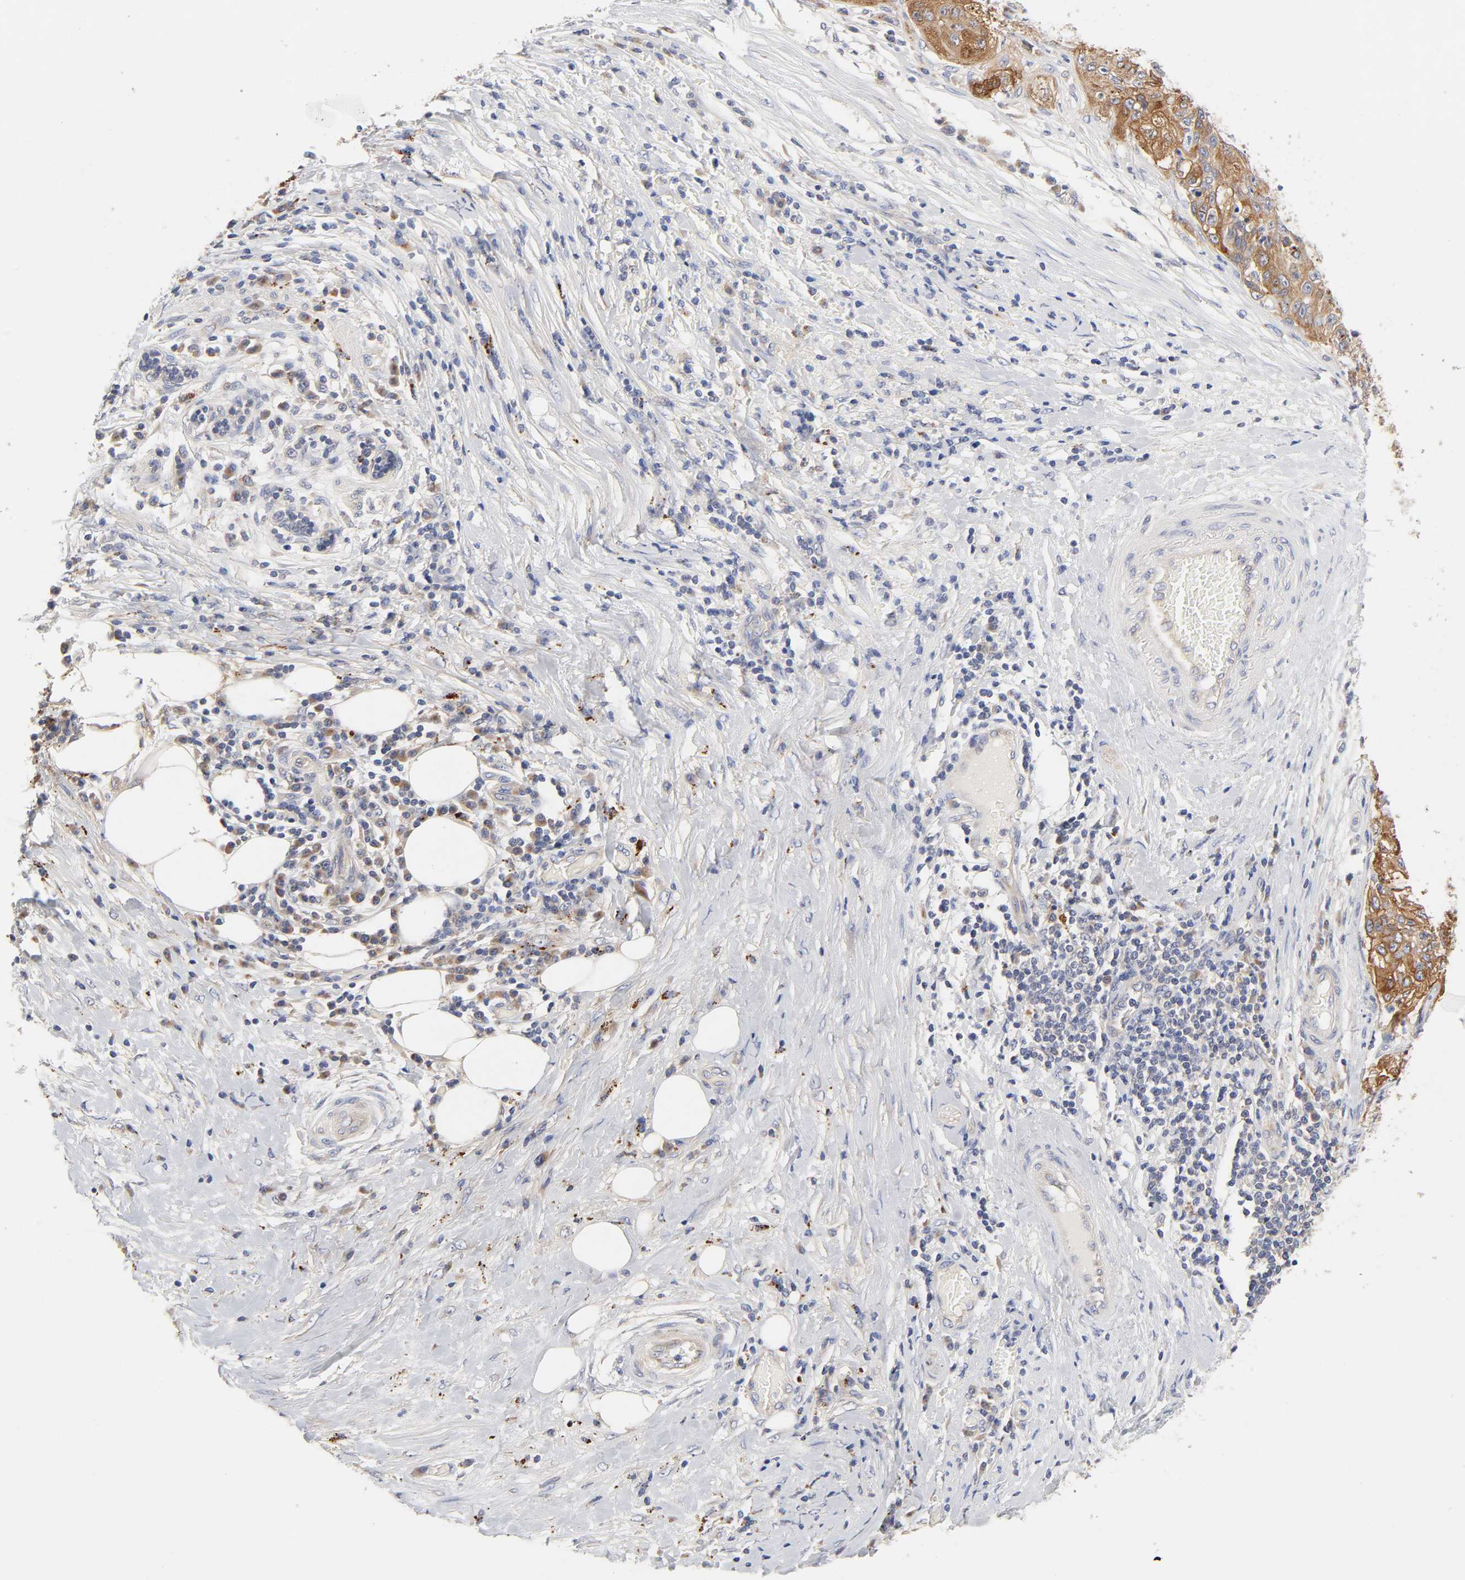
{"staining": {"intensity": "moderate", "quantity": ">75%", "location": "cytoplasmic/membranous"}, "tissue": "lung cancer", "cell_type": "Tumor cells", "image_type": "cancer", "snomed": [{"axis": "morphology", "description": "Inflammation, NOS"}, {"axis": "morphology", "description": "Squamous cell carcinoma, NOS"}, {"axis": "topography", "description": "Lymph node"}, {"axis": "topography", "description": "Soft tissue"}, {"axis": "topography", "description": "Lung"}], "caption": "This is a micrograph of IHC staining of lung cancer, which shows moderate expression in the cytoplasmic/membranous of tumor cells.", "gene": "C17orf75", "patient": {"sex": "male", "age": 66}}